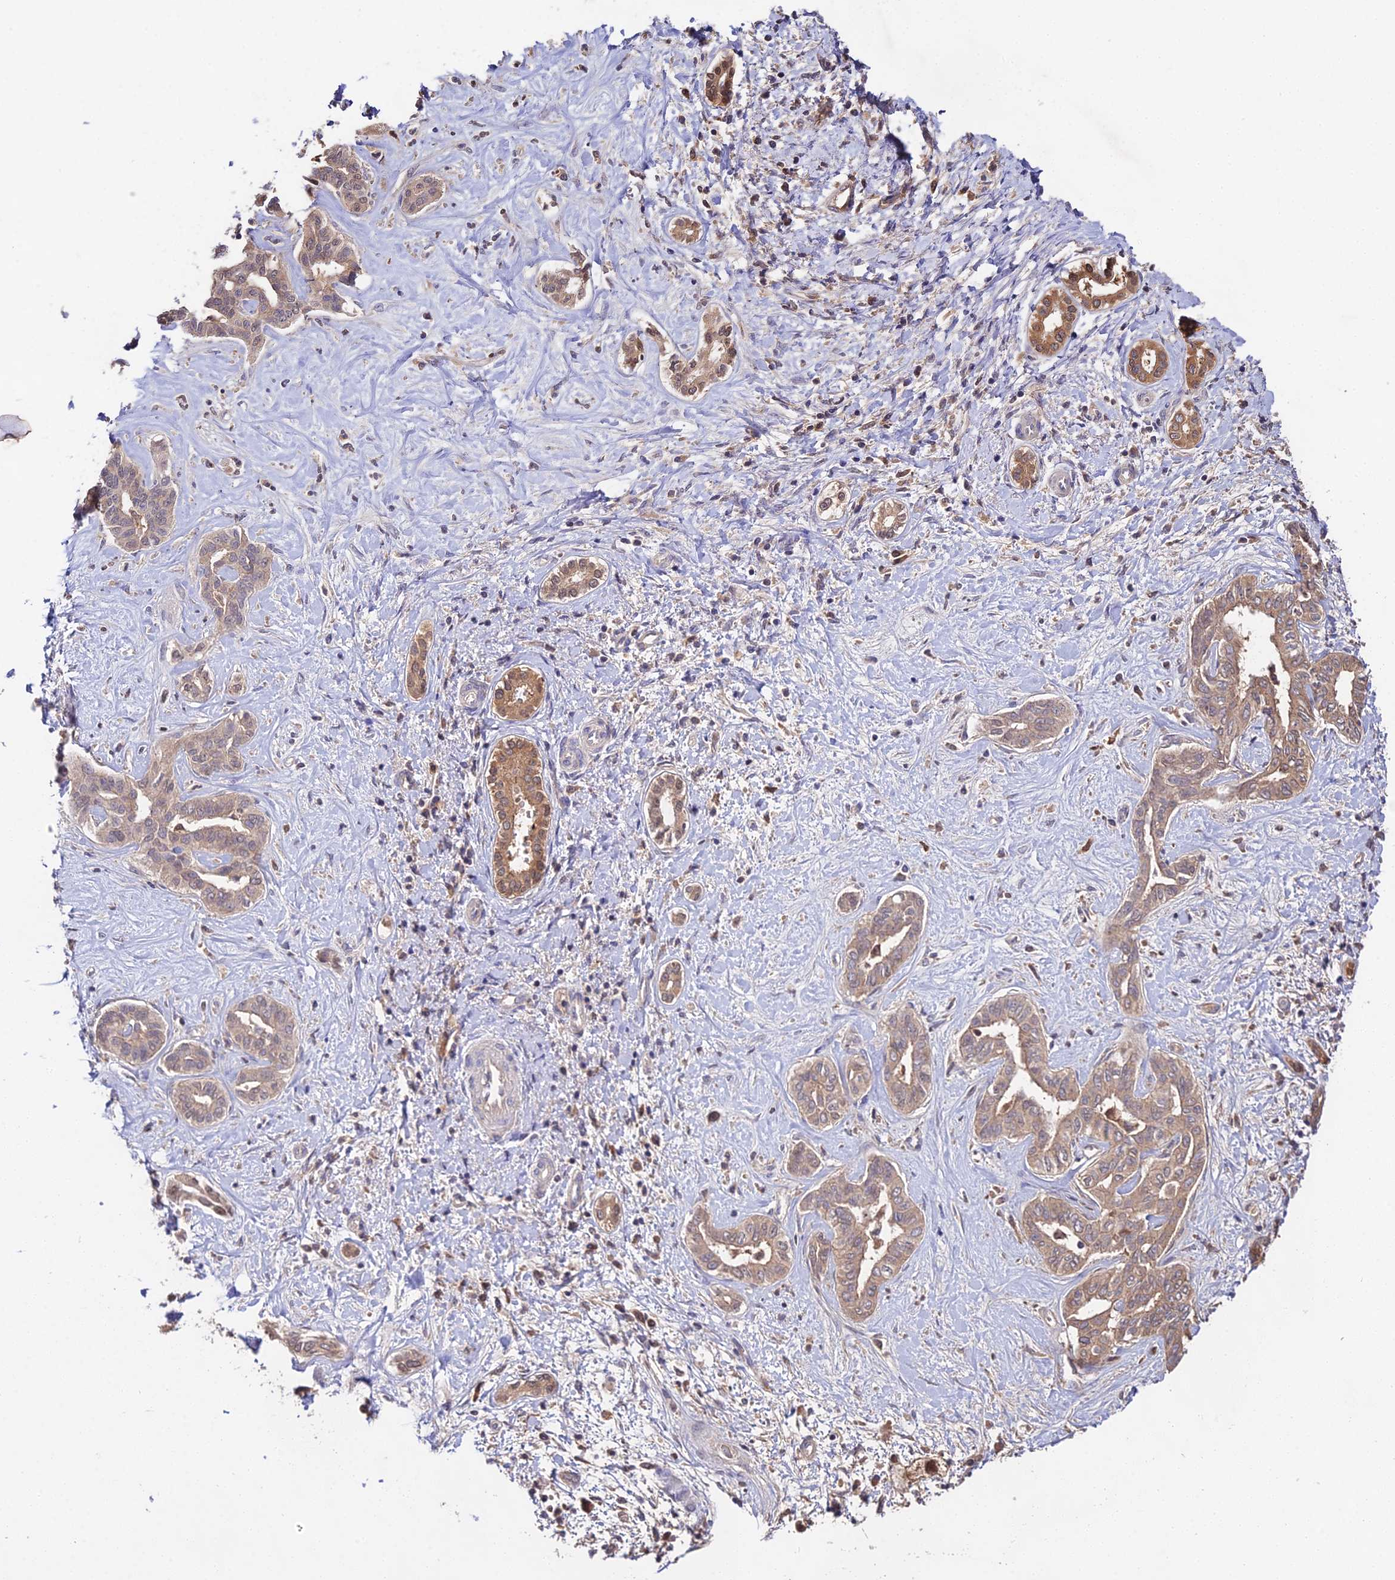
{"staining": {"intensity": "weak", "quantity": ">75%", "location": "cytoplasmic/membranous"}, "tissue": "liver cancer", "cell_type": "Tumor cells", "image_type": "cancer", "snomed": [{"axis": "morphology", "description": "Cholangiocarcinoma"}, {"axis": "topography", "description": "Liver"}], "caption": "High-magnification brightfield microscopy of liver cholangiocarcinoma stained with DAB (3,3'-diaminobenzidine) (brown) and counterstained with hematoxylin (blue). tumor cells exhibit weak cytoplasmic/membranous expression is seen in about>75% of cells.", "gene": "FBP1", "patient": {"sex": "female", "age": 77}}